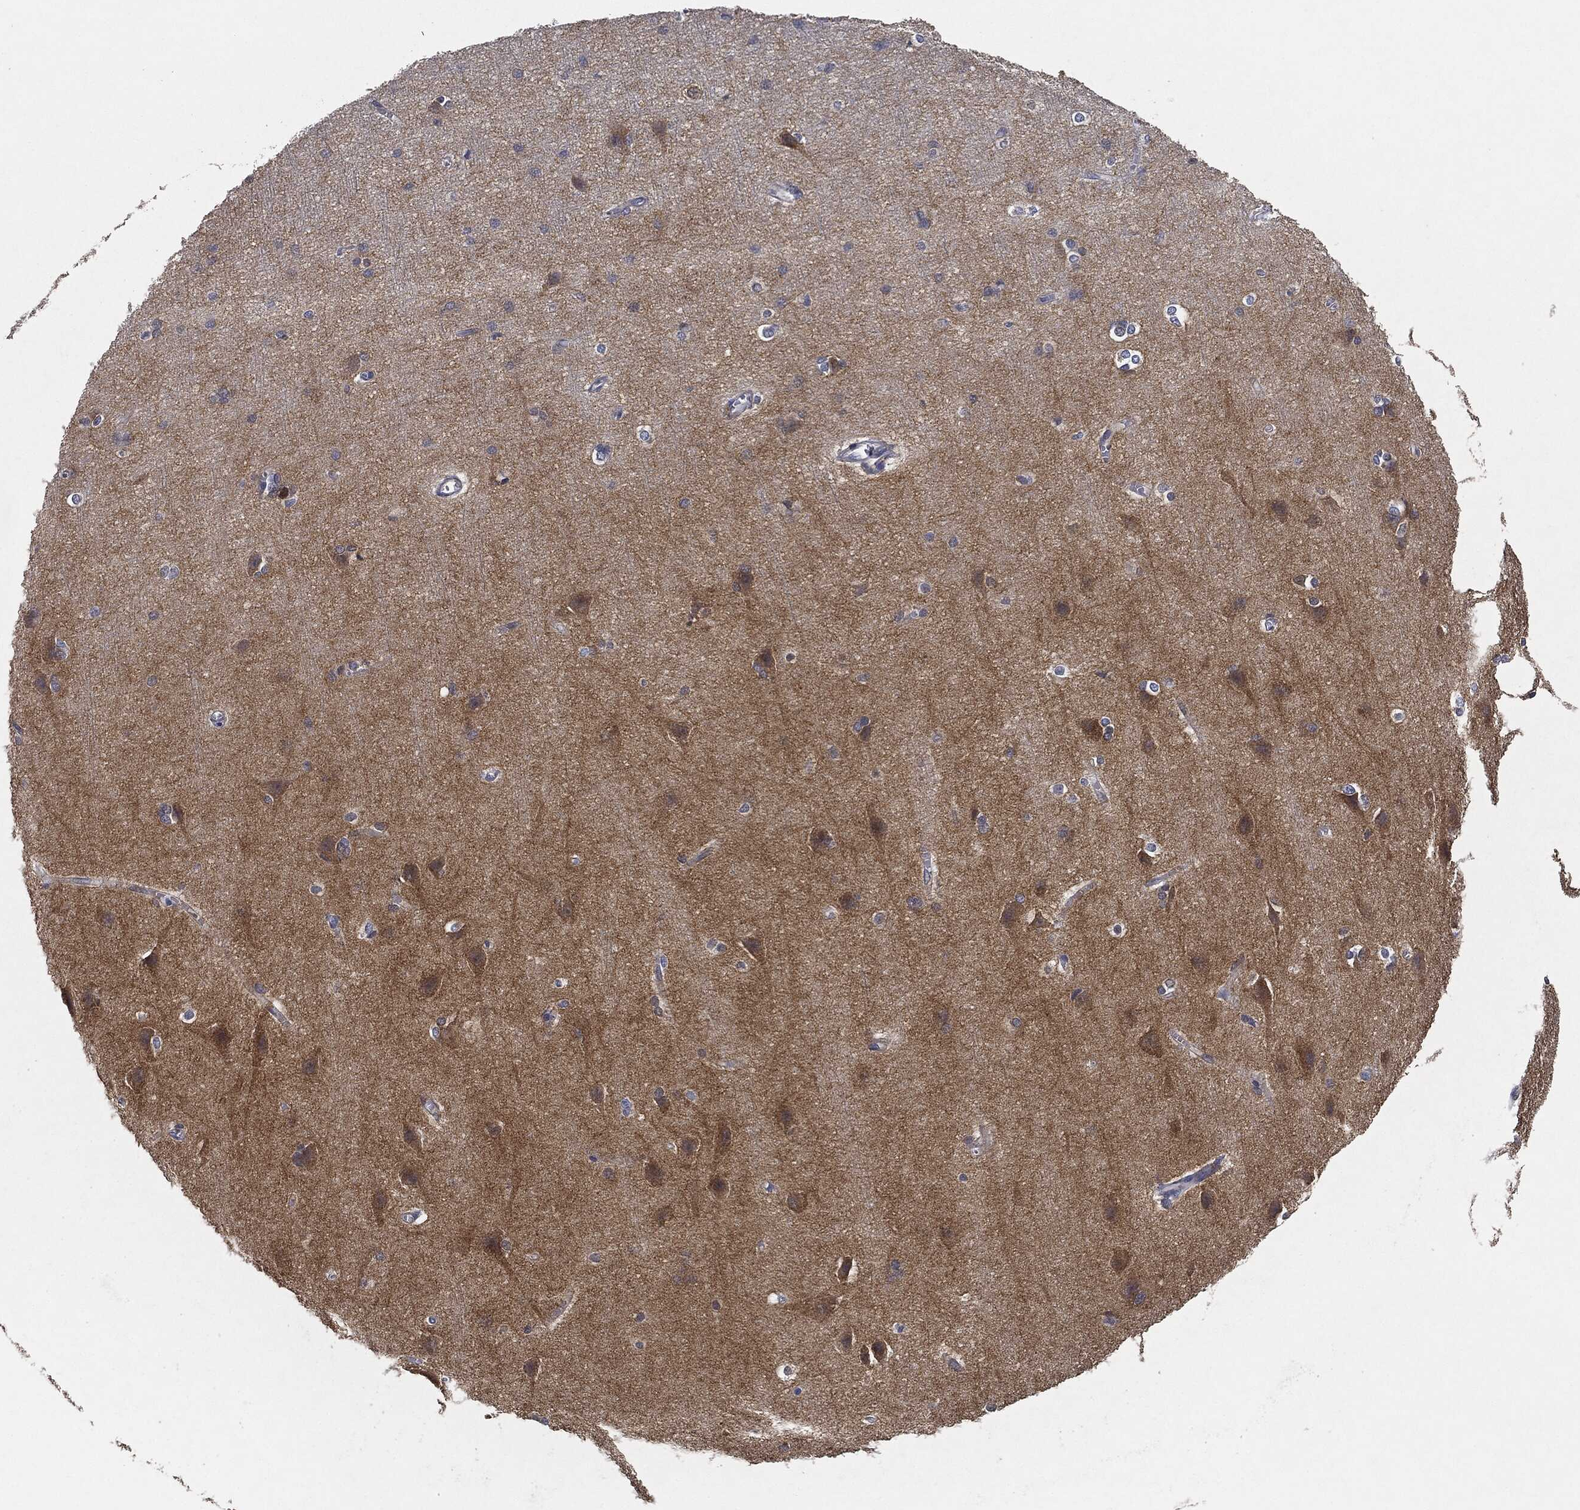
{"staining": {"intensity": "negative", "quantity": "none", "location": "none"}, "tissue": "cerebral cortex", "cell_type": "Endothelial cells", "image_type": "normal", "snomed": [{"axis": "morphology", "description": "Normal tissue, NOS"}, {"axis": "topography", "description": "Cerebral cortex"}], "caption": "IHC image of normal human cerebral cortex stained for a protein (brown), which demonstrates no positivity in endothelial cells.", "gene": "NTRK1", "patient": {"sex": "male", "age": 37}}